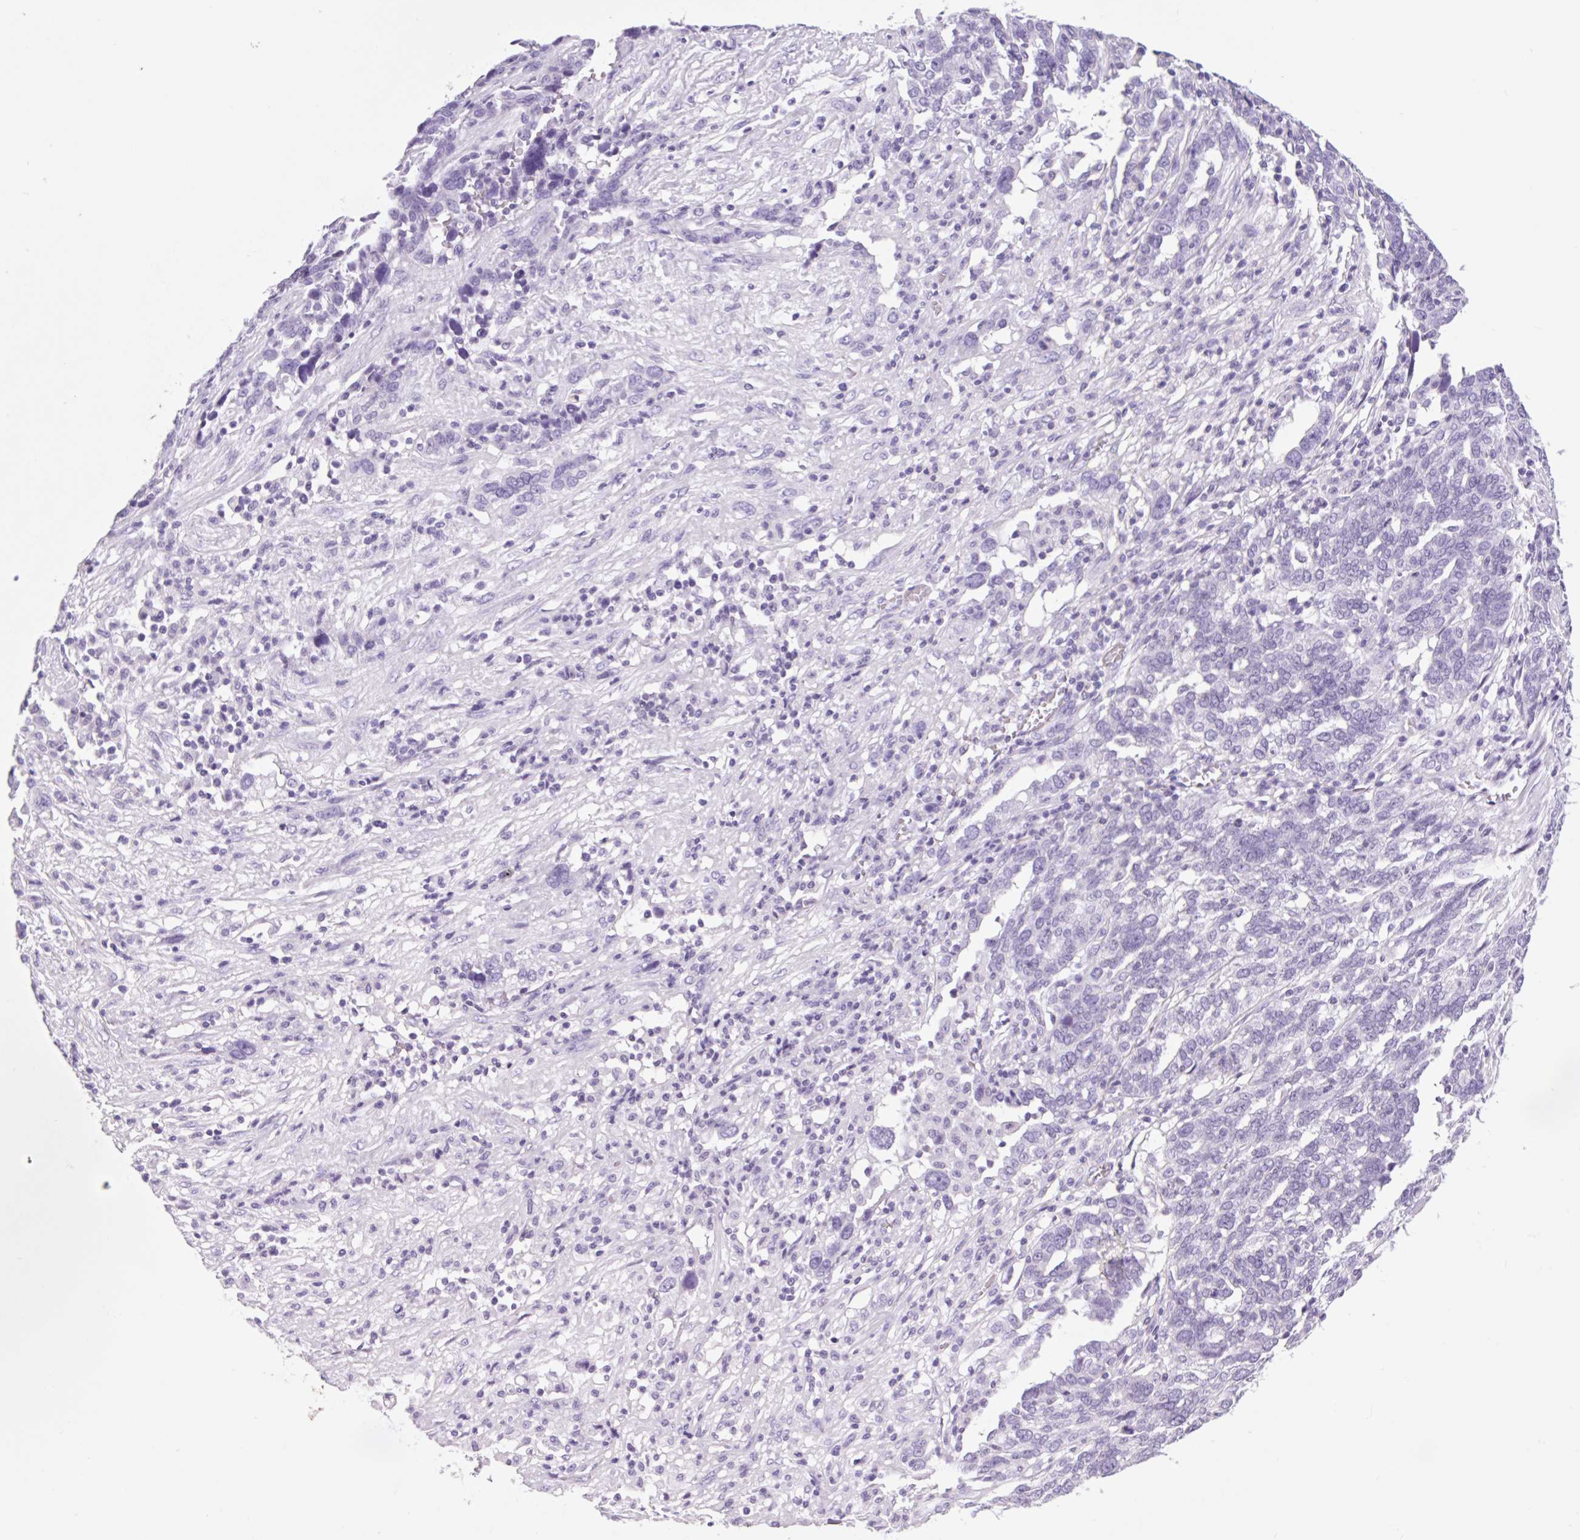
{"staining": {"intensity": "negative", "quantity": "none", "location": "none"}, "tissue": "ovarian cancer", "cell_type": "Tumor cells", "image_type": "cancer", "snomed": [{"axis": "morphology", "description": "Cystadenocarcinoma, serous, NOS"}, {"axis": "topography", "description": "Ovary"}], "caption": "Photomicrograph shows no significant protein expression in tumor cells of ovarian serous cystadenocarcinoma. (DAB (3,3'-diaminobenzidine) immunohistochemistry (IHC) with hematoxylin counter stain).", "gene": "VPREB1", "patient": {"sex": "female", "age": 59}}